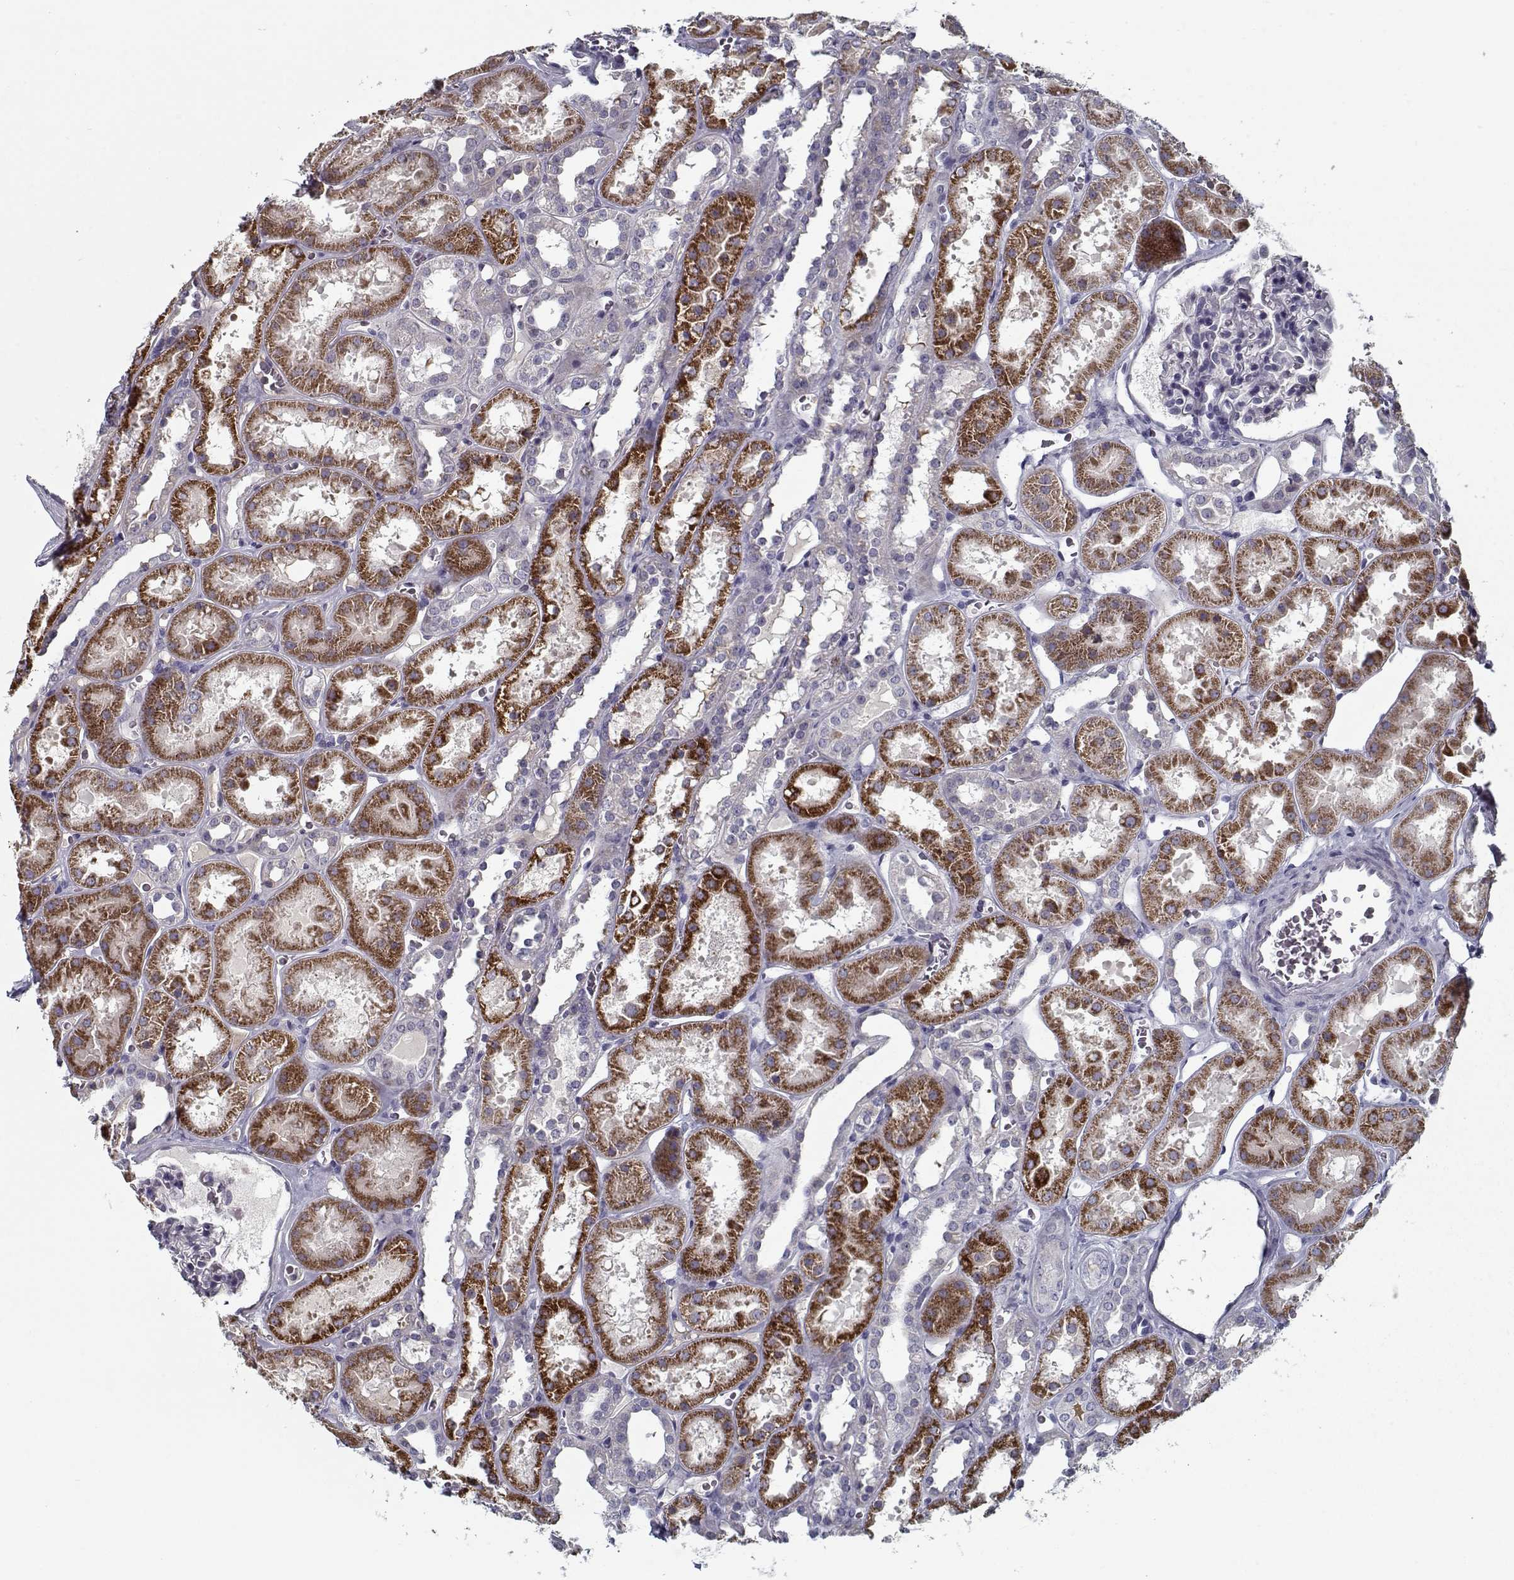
{"staining": {"intensity": "negative", "quantity": "none", "location": "none"}, "tissue": "kidney", "cell_type": "Cells in glomeruli", "image_type": "normal", "snomed": [{"axis": "morphology", "description": "Normal tissue, NOS"}, {"axis": "topography", "description": "Kidney"}], "caption": "Photomicrograph shows no protein staining in cells in glomeruli of benign kidney.", "gene": "DDX25", "patient": {"sex": "female", "age": 41}}